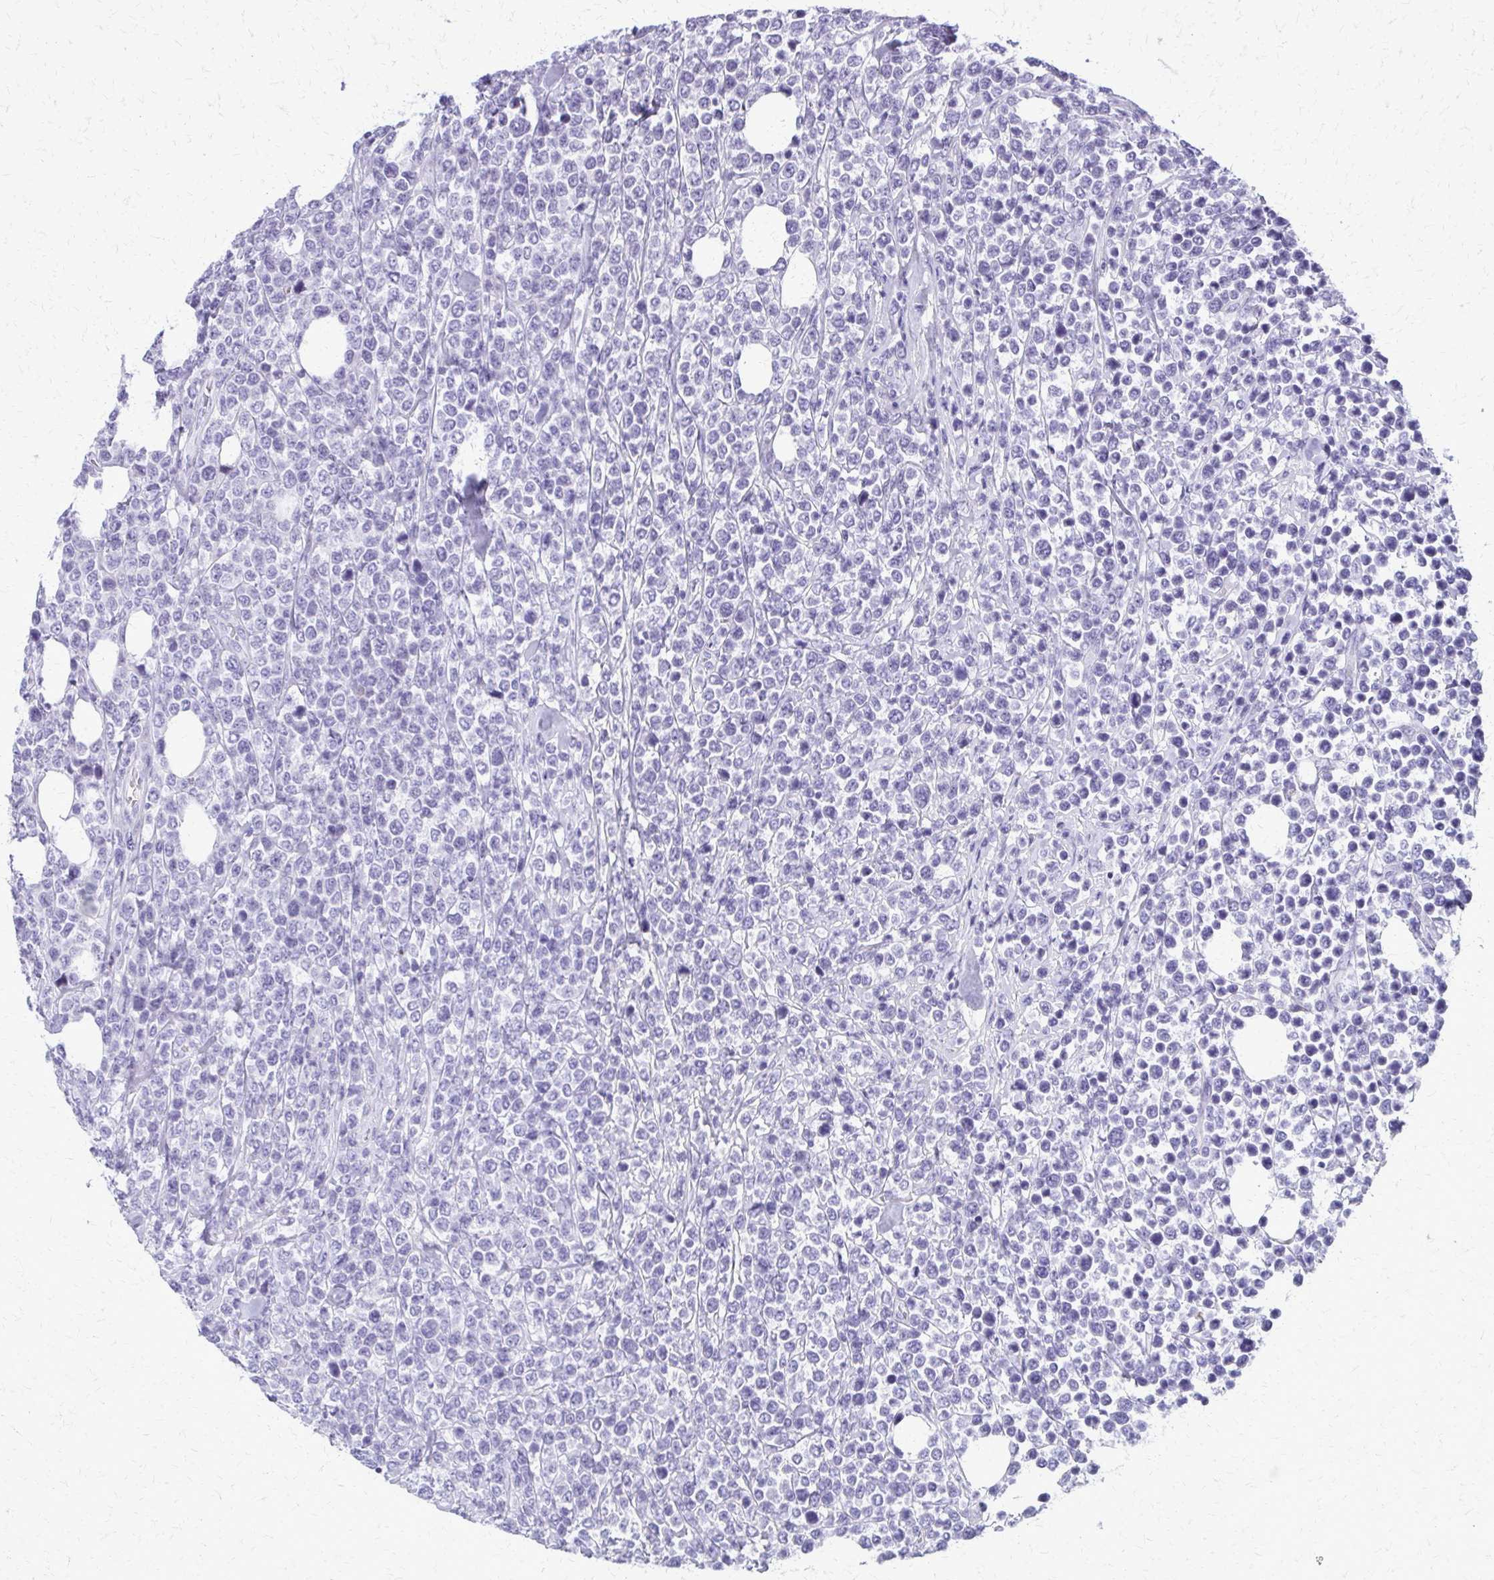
{"staining": {"intensity": "negative", "quantity": "none", "location": "none"}, "tissue": "lymphoma", "cell_type": "Tumor cells", "image_type": "cancer", "snomed": [{"axis": "morphology", "description": "Malignant lymphoma, non-Hodgkin's type, High grade"}, {"axis": "topography", "description": "Soft tissue"}], "caption": "This is a histopathology image of immunohistochemistry (IHC) staining of high-grade malignant lymphoma, non-Hodgkin's type, which shows no expression in tumor cells. (DAB (3,3'-diaminobenzidine) immunohistochemistry visualized using brightfield microscopy, high magnification).", "gene": "FAM162B", "patient": {"sex": "female", "age": 56}}